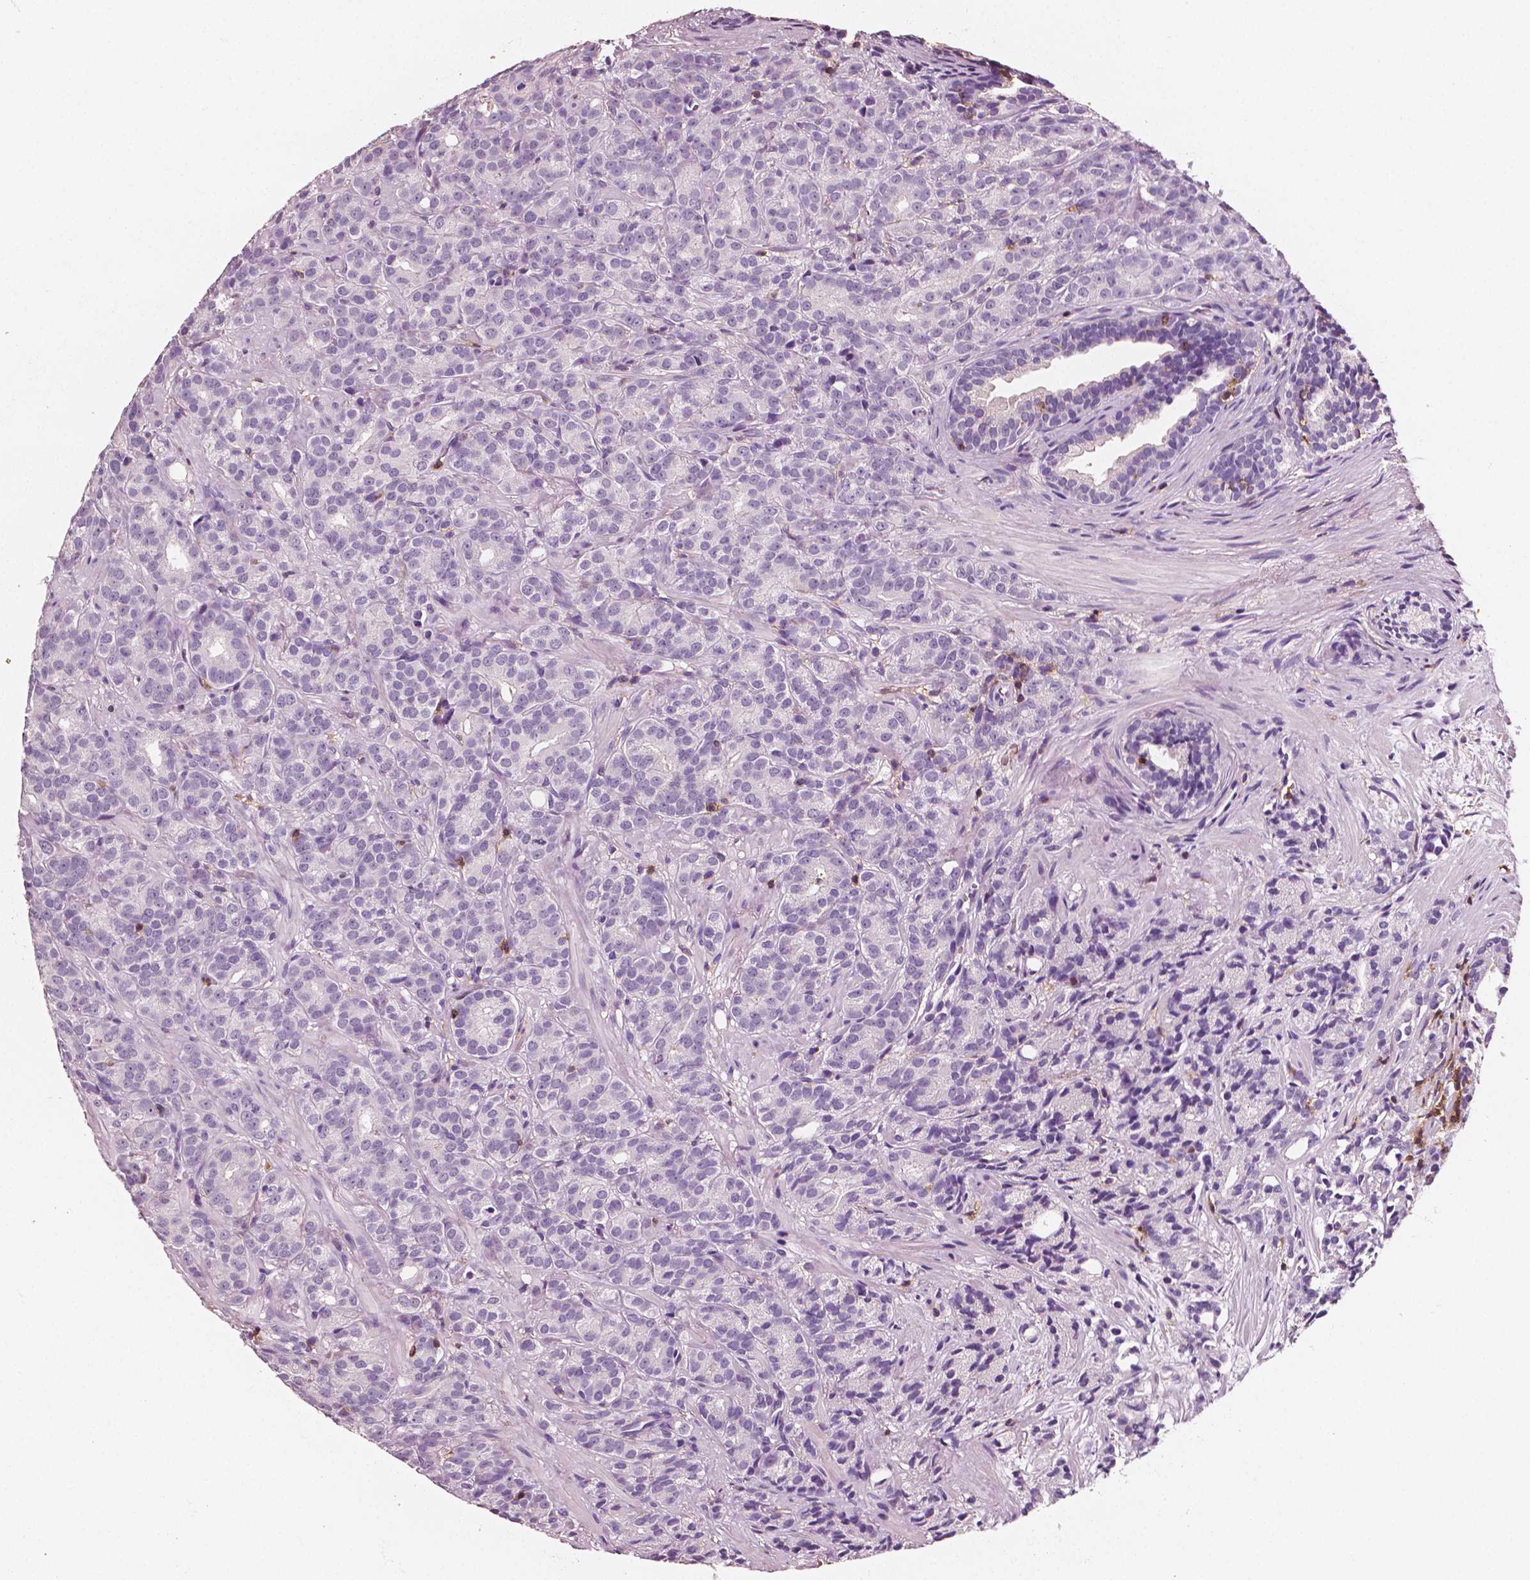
{"staining": {"intensity": "negative", "quantity": "none", "location": "none"}, "tissue": "prostate cancer", "cell_type": "Tumor cells", "image_type": "cancer", "snomed": [{"axis": "morphology", "description": "Adenocarcinoma, High grade"}, {"axis": "topography", "description": "Prostate"}], "caption": "Immunohistochemistry micrograph of neoplastic tissue: prostate high-grade adenocarcinoma stained with DAB (3,3'-diaminobenzidine) demonstrates no significant protein expression in tumor cells.", "gene": "PTPRC", "patient": {"sex": "male", "age": 90}}